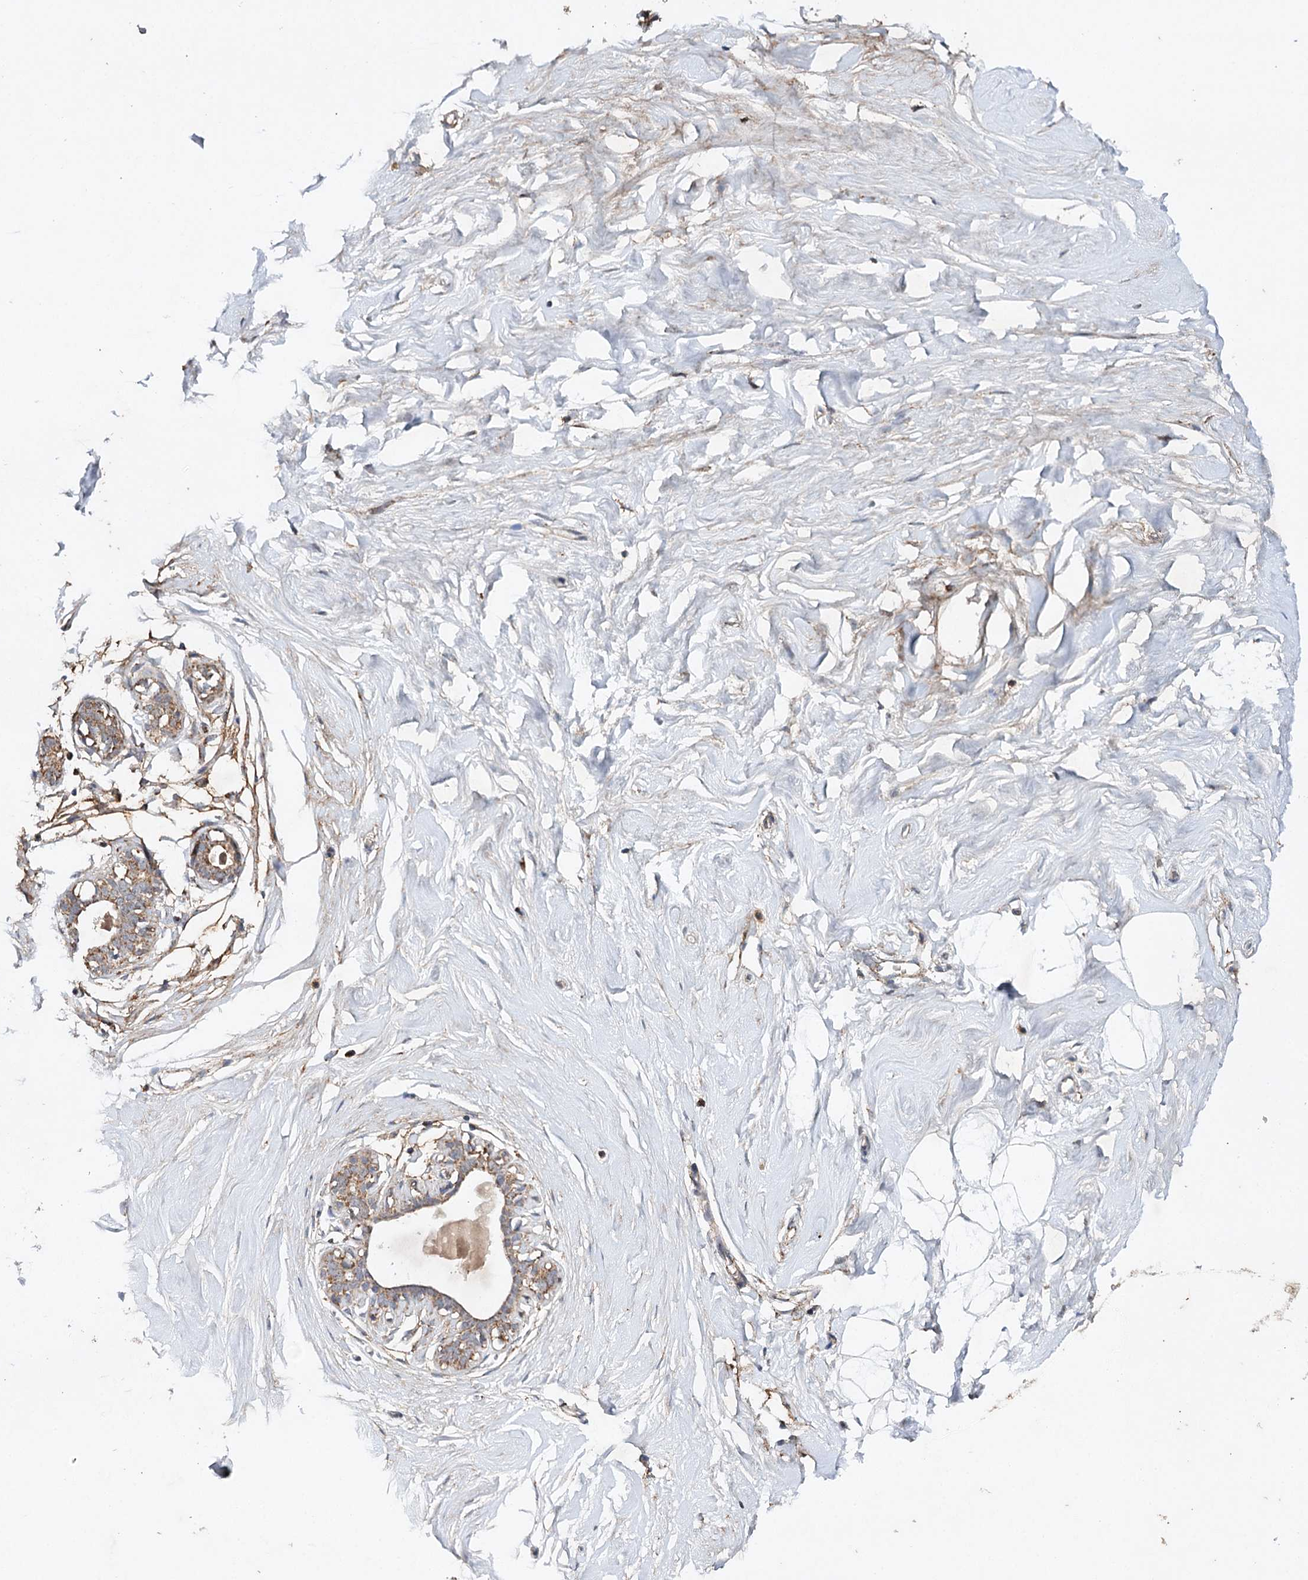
{"staining": {"intensity": "negative", "quantity": "none", "location": "none"}, "tissue": "breast", "cell_type": "Adipocytes", "image_type": "normal", "snomed": [{"axis": "morphology", "description": "Normal tissue, NOS"}, {"axis": "morphology", "description": "Adenoma, NOS"}, {"axis": "topography", "description": "Breast"}], "caption": "Immunohistochemistry histopathology image of unremarkable breast: breast stained with DAB (3,3'-diaminobenzidine) demonstrates no significant protein staining in adipocytes. The staining was performed using DAB (3,3'-diaminobenzidine) to visualize the protein expression in brown, while the nuclei were stained in blue with hematoxylin (Magnification: 20x).", "gene": "PIK3CB", "patient": {"sex": "female", "age": 23}}